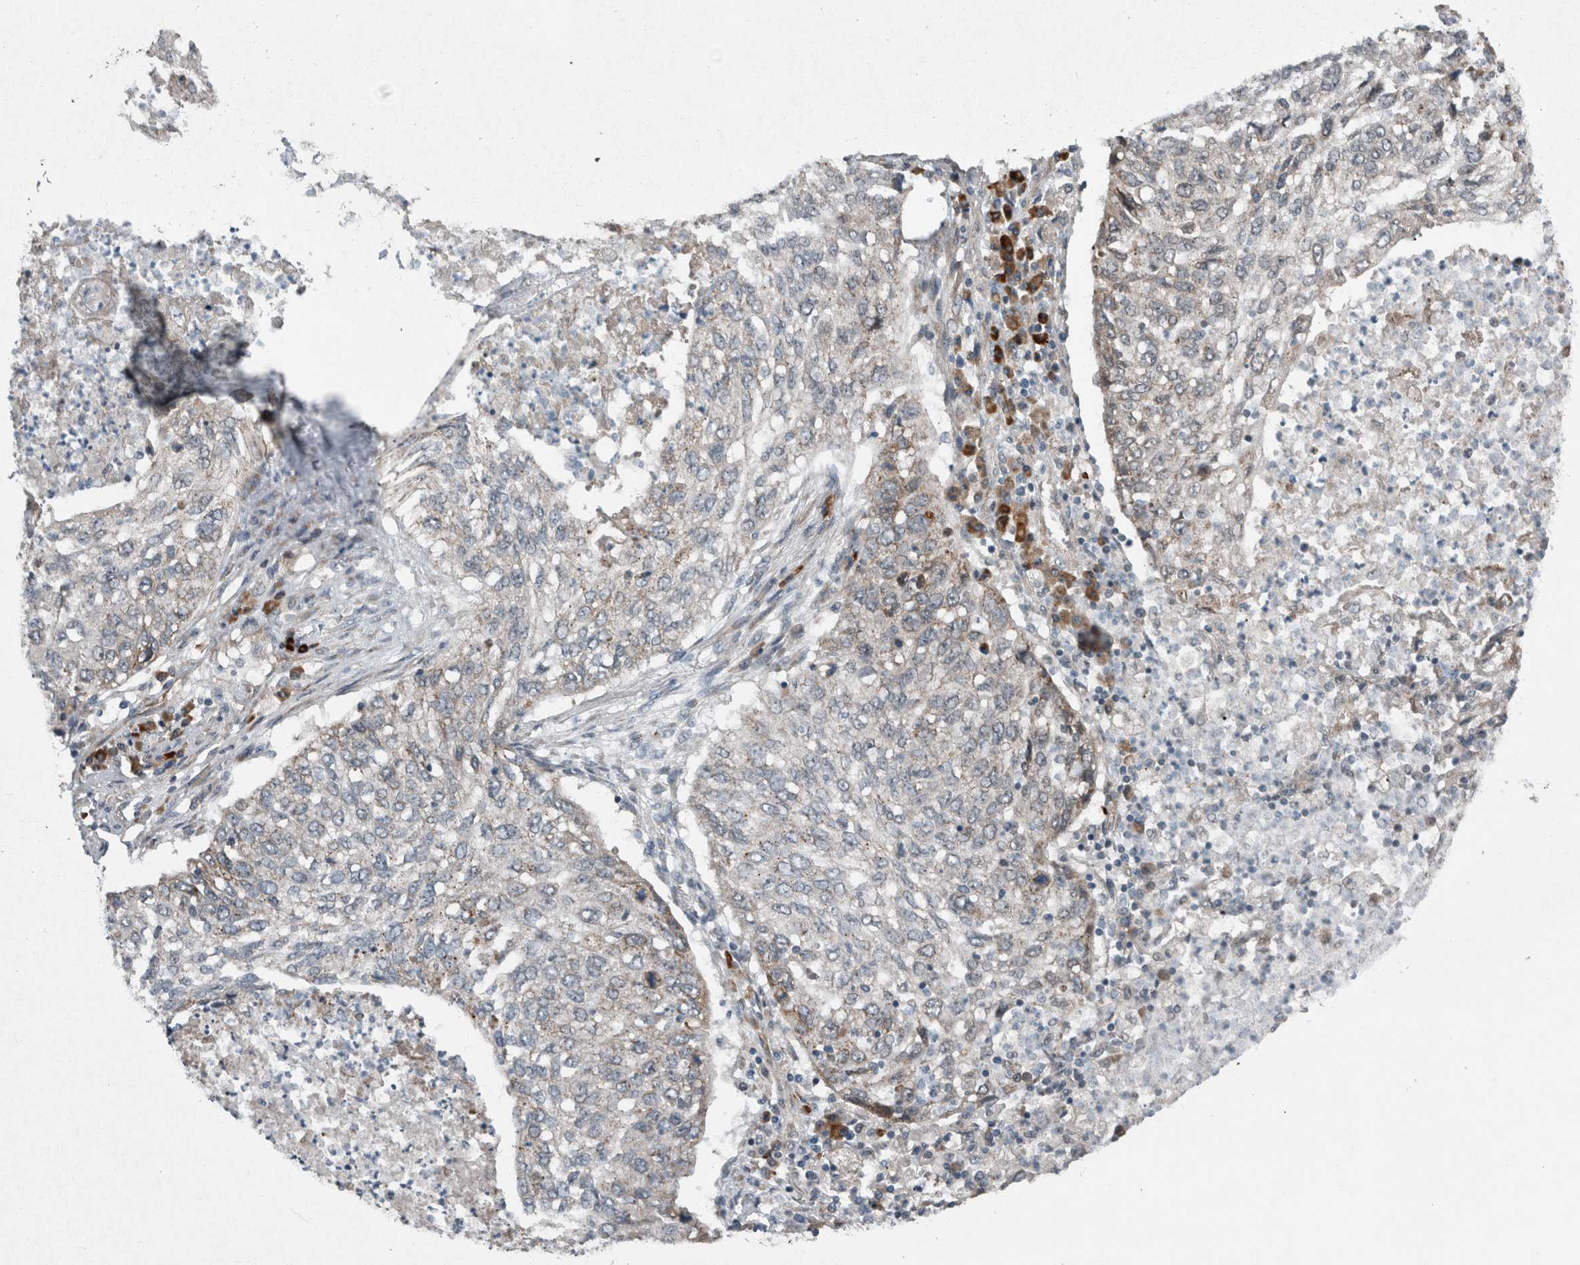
{"staining": {"intensity": "weak", "quantity": "<25%", "location": "cytoplasmic/membranous"}, "tissue": "lung cancer", "cell_type": "Tumor cells", "image_type": "cancer", "snomed": [{"axis": "morphology", "description": "Squamous cell carcinoma, NOS"}, {"axis": "topography", "description": "Lung"}], "caption": "Tumor cells show no significant protein expression in lung cancer.", "gene": "GBA2", "patient": {"sex": "female", "age": 63}}